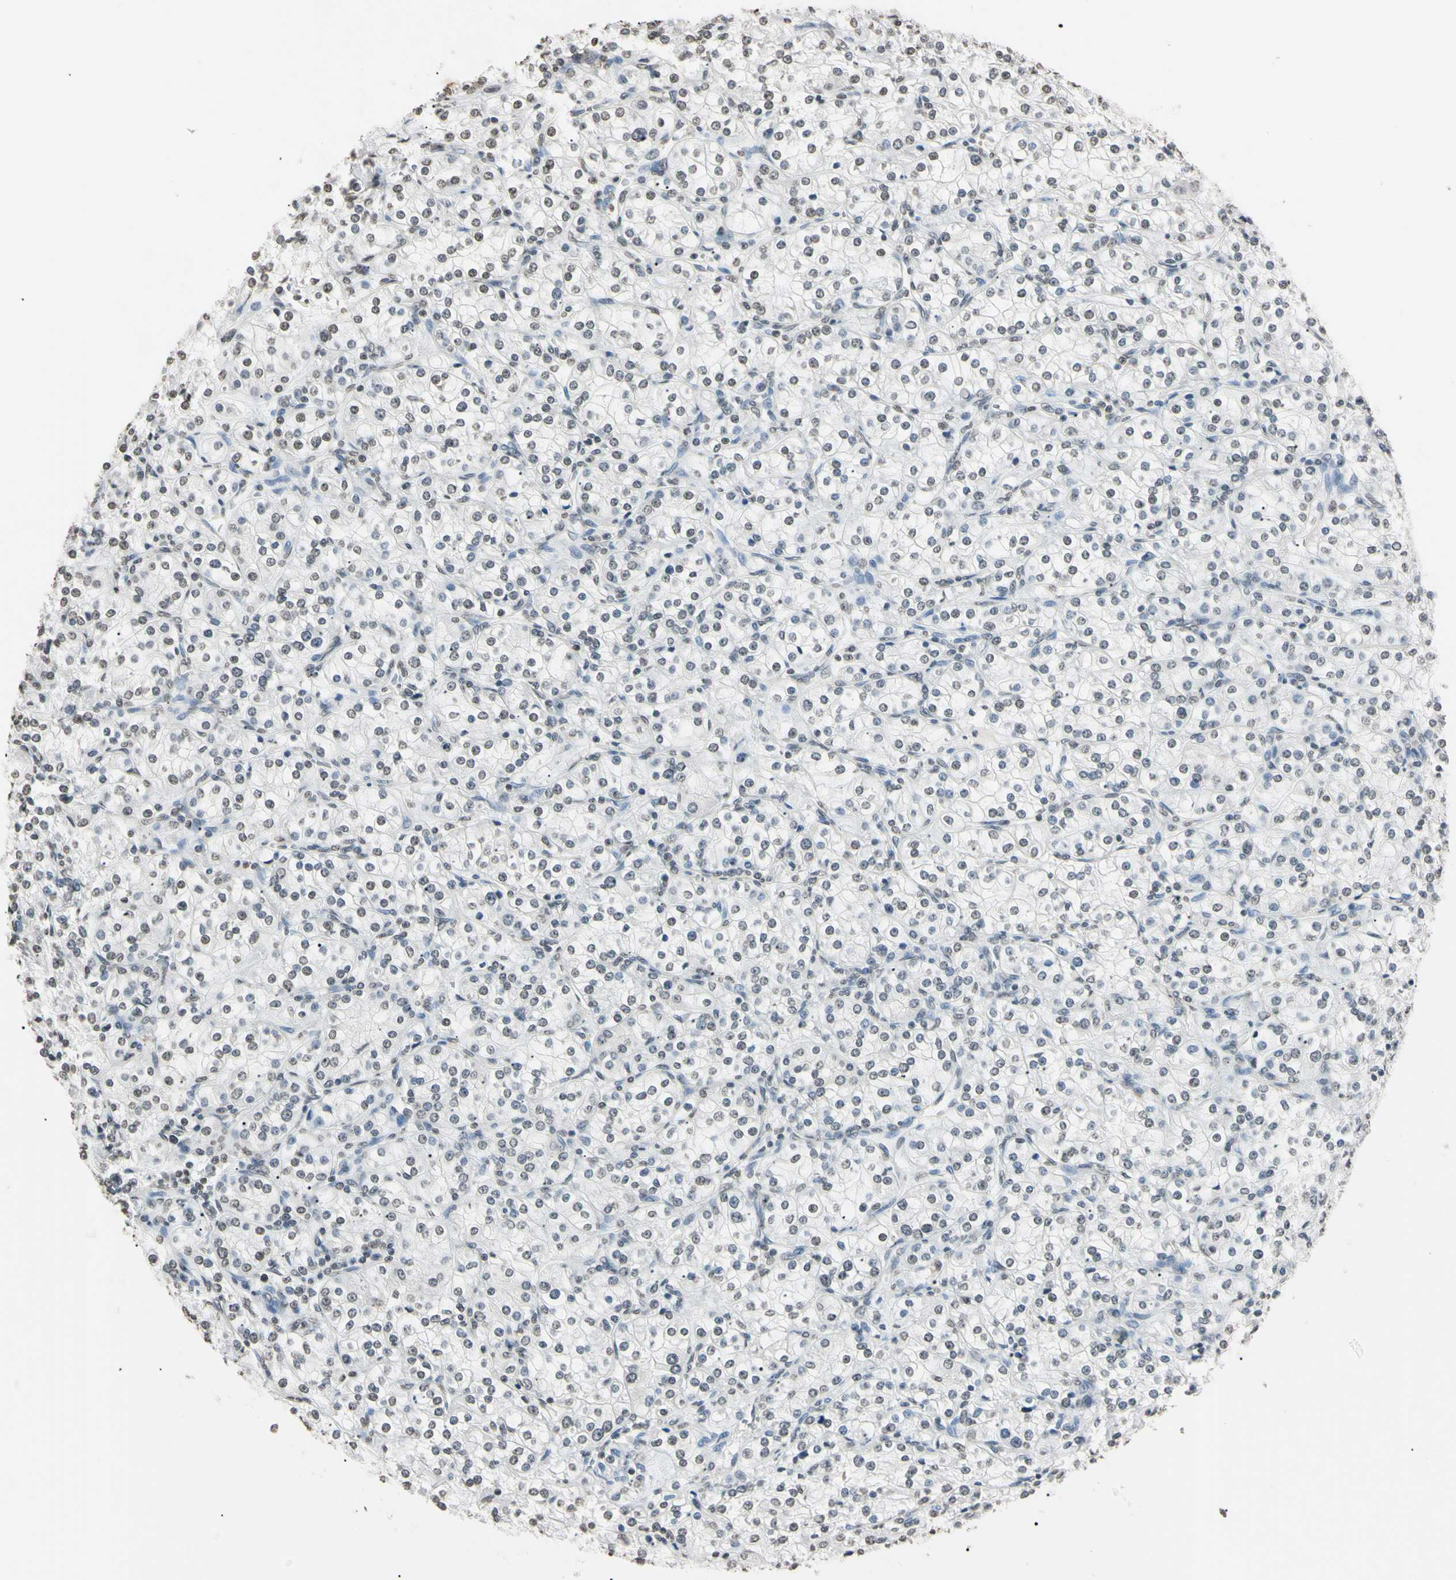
{"staining": {"intensity": "weak", "quantity": "25%-75%", "location": "nuclear"}, "tissue": "renal cancer", "cell_type": "Tumor cells", "image_type": "cancer", "snomed": [{"axis": "morphology", "description": "Adenocarcinoma, NOS"}, {"axis": "topography", "description": "Kidney"}], "caption": "The image reveals a brown stain indicating the presence of a protein in the nuclear of tumor cells in renal adenocarcinoma.", "gene": "CDC45", "patient": {"sex": "male", "age": 77}}